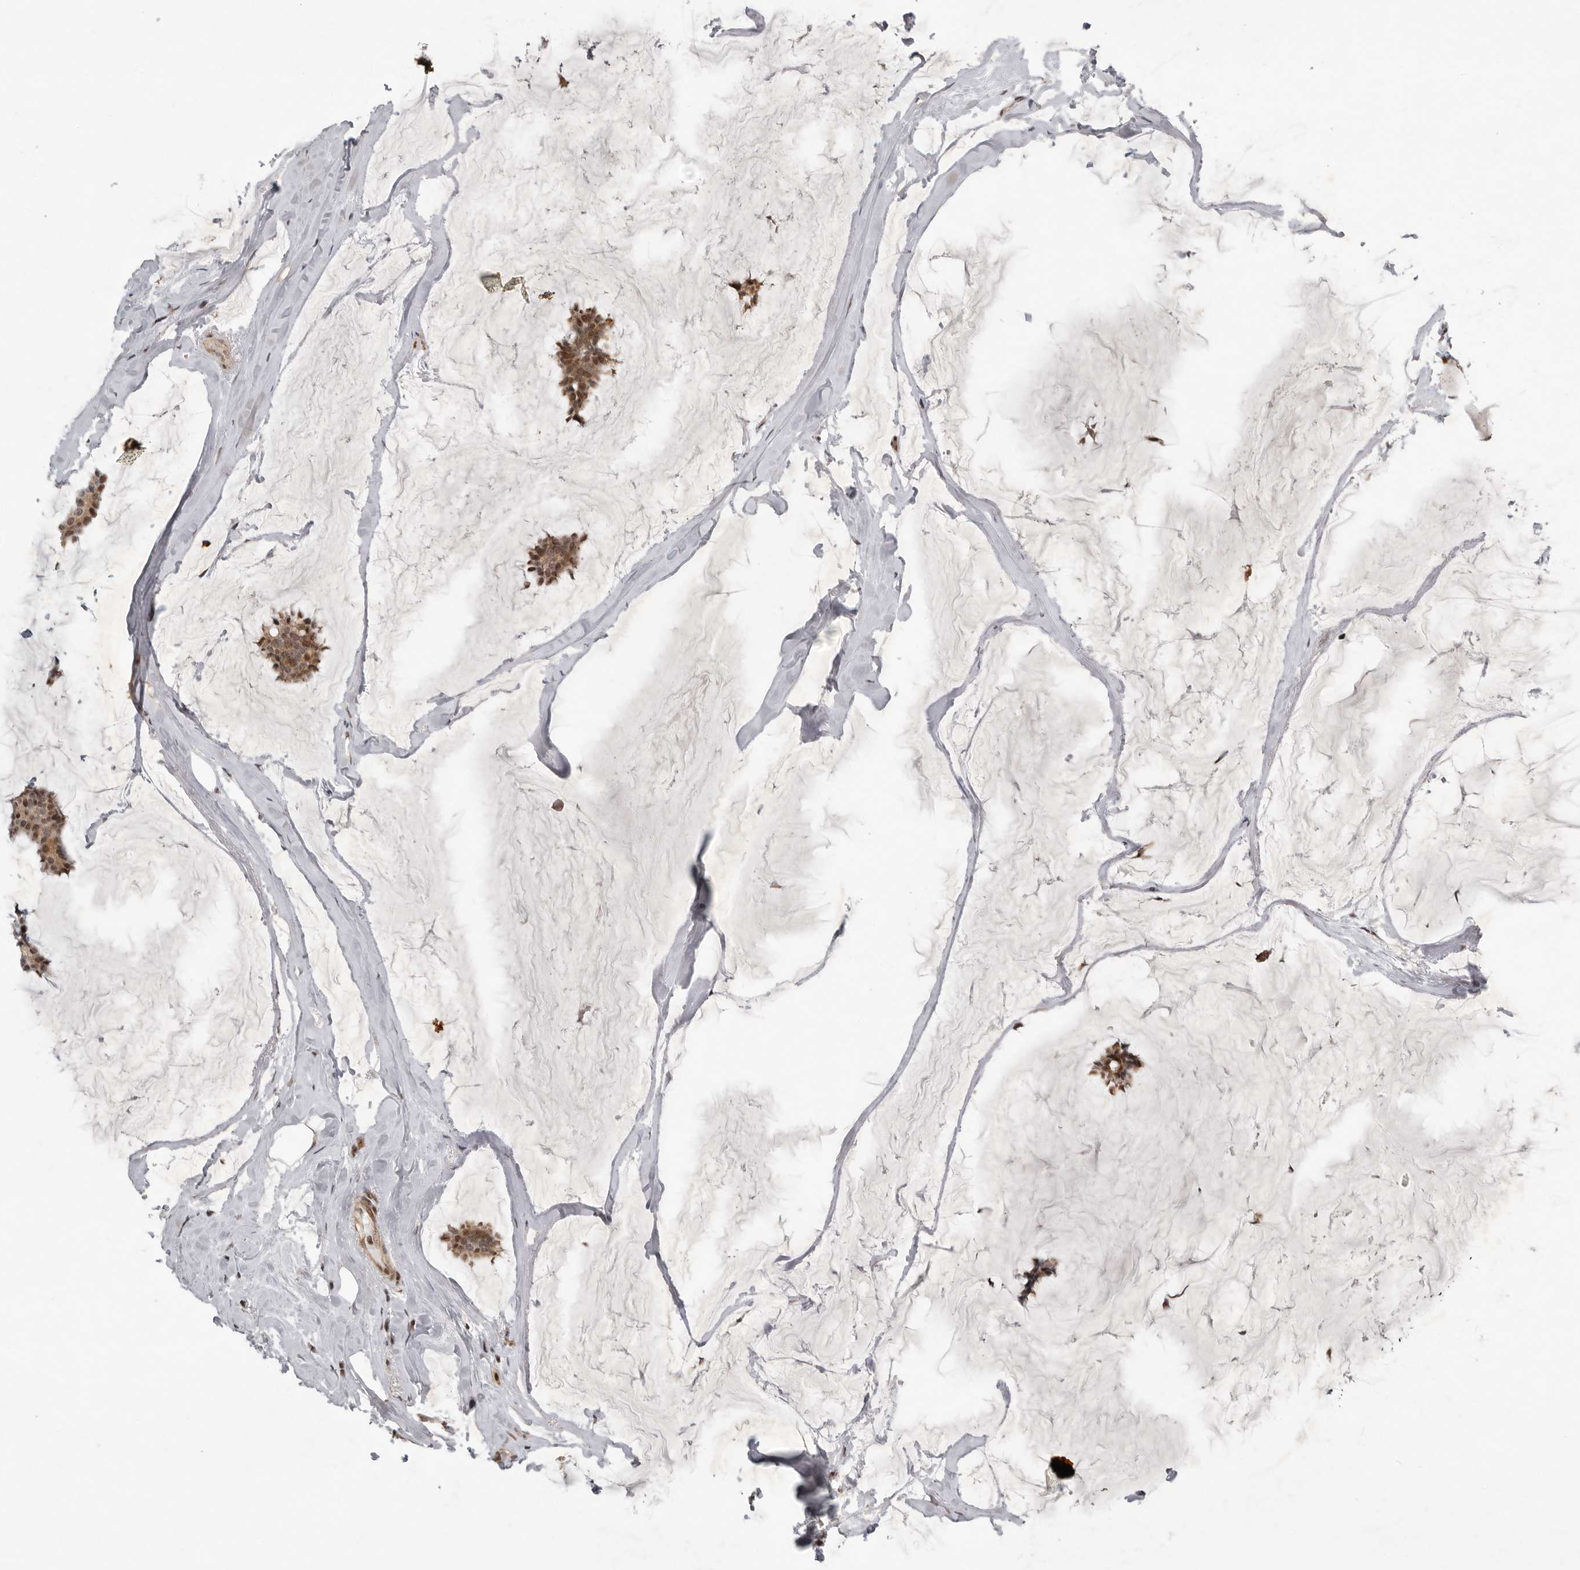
{"staining": {"intensity": "moderate", "quantity": ">75%", "location": "cytoplasmic/membranous,nuclear"}, "tissue": "breast cancer", "cell_type": "Tumor cells", "image_type": "cancer", "snomed": [{"axis": "morphology", "description": "Duct carcinoma"}, {"axis": "topography", "description": "Breast"}], "caption": "Immunohistochemistry micrograph of neoplastic tissue: human breast cancer stained using IHC exhibits medium levels of moderate protein expression localized specifically in the cytoplasmic/membranous and nuclear of tumor cells, appearing as a cytoplasmic/membranous and nuclear brown color.", "gene": "RABIF", "patient": {"sex": "female", "age": 93}}